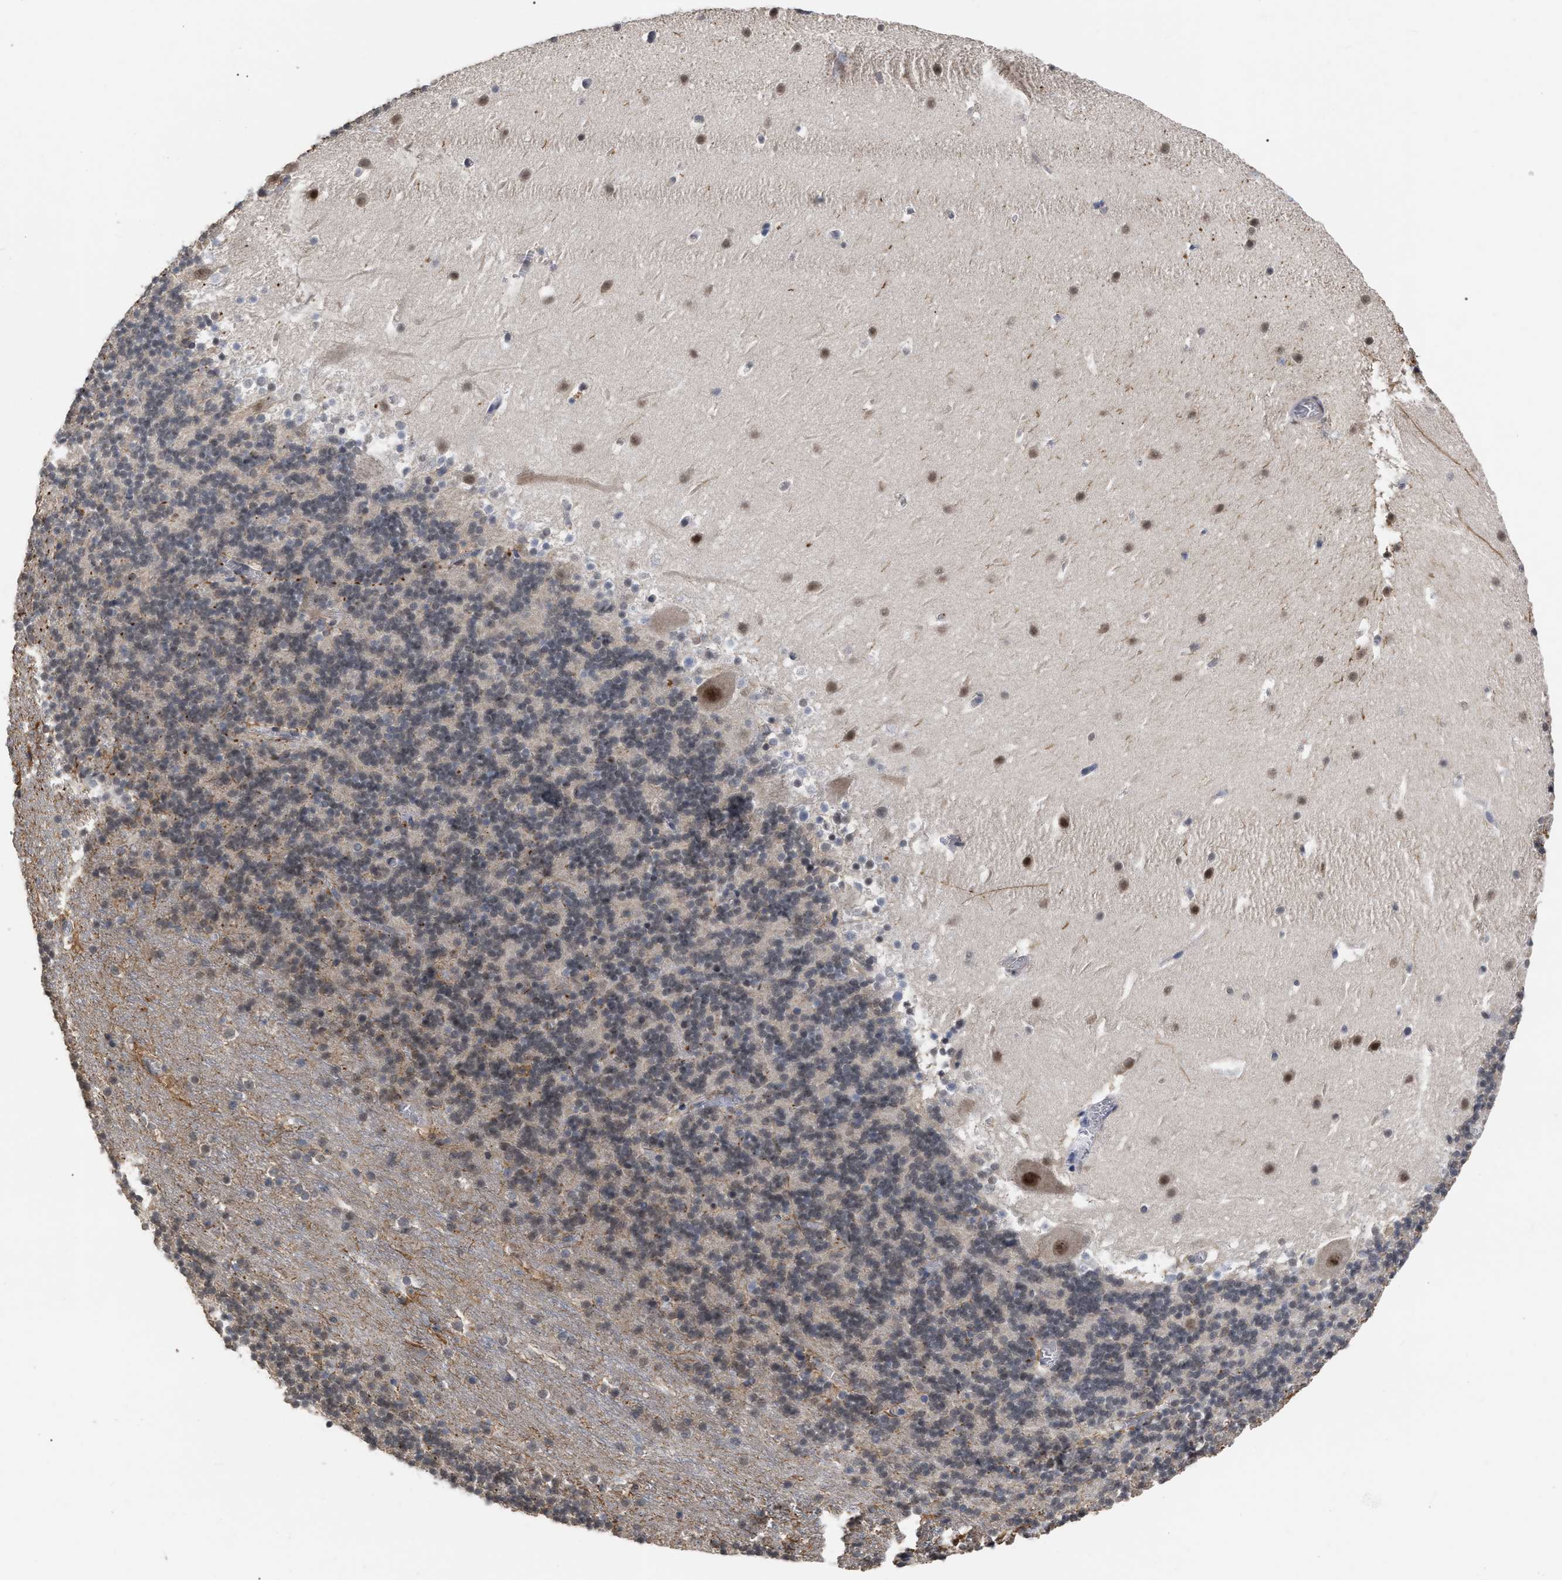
{"staining": {"intensity": "weak", "quantity": "<25%", "location": "nuclear"}, "tissue": "cerebellum", "cell_type": "Cells in granular layer", "image_type": "normal", "snomed": [{"axis": "morphology", "description": "Normal tissue, NOS"}, {"axis": "topography", "description": "Cerebellum"}], "caption": "A photomicrograph of cerebellum stained for a protein reveals no brown staining in cells in granular layer.", "gene": "JAZF1", "patient": {"sex": "male", "age": 45}}